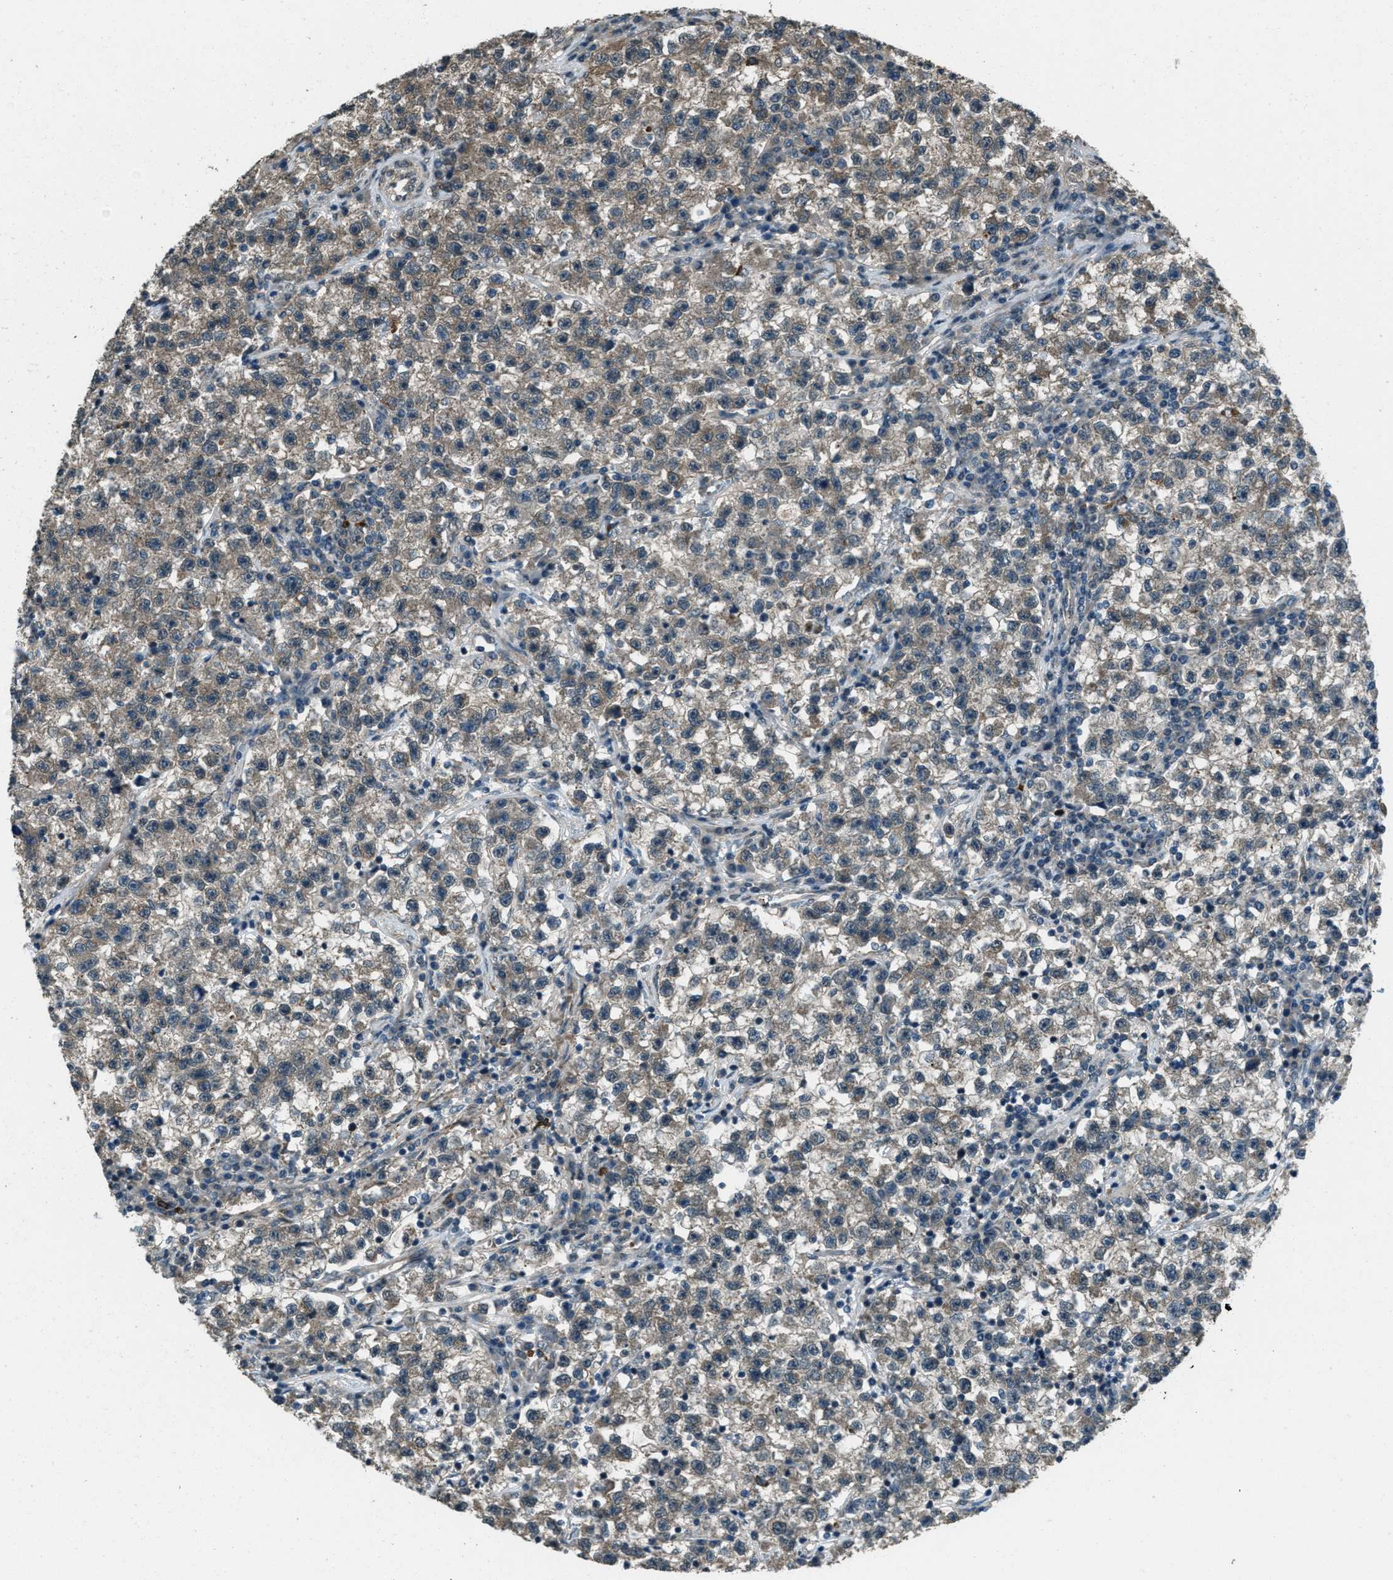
{"staining": {"intensity": "weak", "quantity": ">75%", "location": "cytoplasmic/membranous"}, "tissue": "testis cancer", "cell_type": "Tumor cells", "image_type": "cancer", "snomed": [{"axis": "morphology", "description": "Seminoma, NOS"}, {"axis": "topography", "description": "Testis"}], "caption": "Immunohistochemistry of testis seminoma displays low levels of weak cytoplasmic/membranous positivity in approximately >75% of tumor cells. The staining was performed using DAB to visualize the protein expression in brown, while the nuclei were stained in blue with hematoxylin (Magnification: 20x).", "gene": "SVIL", "patient": {"sex": "male", "age": 22}}